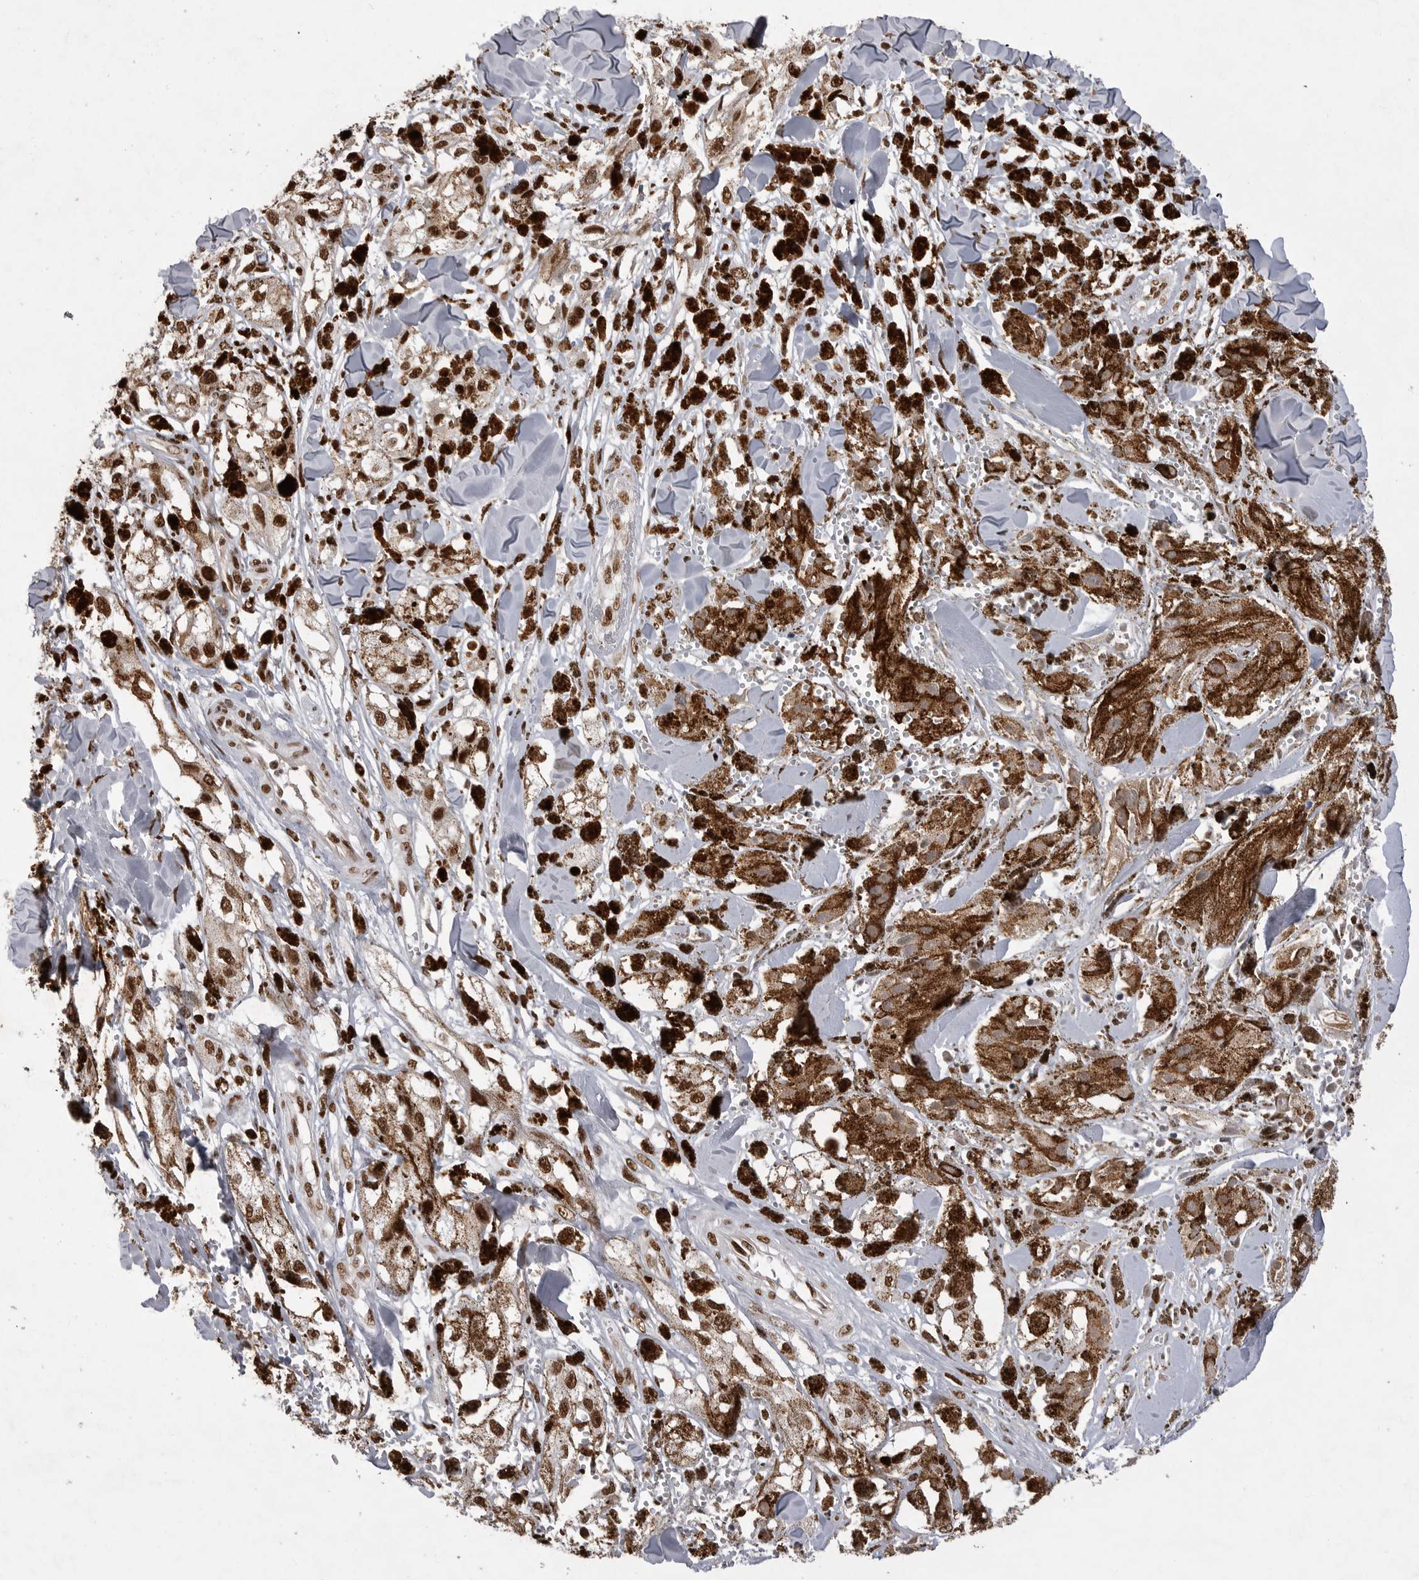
{"staining": {"intensity": "moderate", "quantity": ">75%", "location": "nuclear"}, "tissue": "melanoma", "cell_type": "Tumor cells", "image_type": "cancer", "snomed": [{"axis": "morphology", "description": "Malignant melanoma, NOS"}, {"axis": "topography", "description": "Skin"}], "caption": "Protein analysis of malignant melanoma tissue shows moderate nuclear staining in approximately >75% of tumor cells.", "gene": "PPP1R8", "patient": {"sex": "male", "age": 88}}